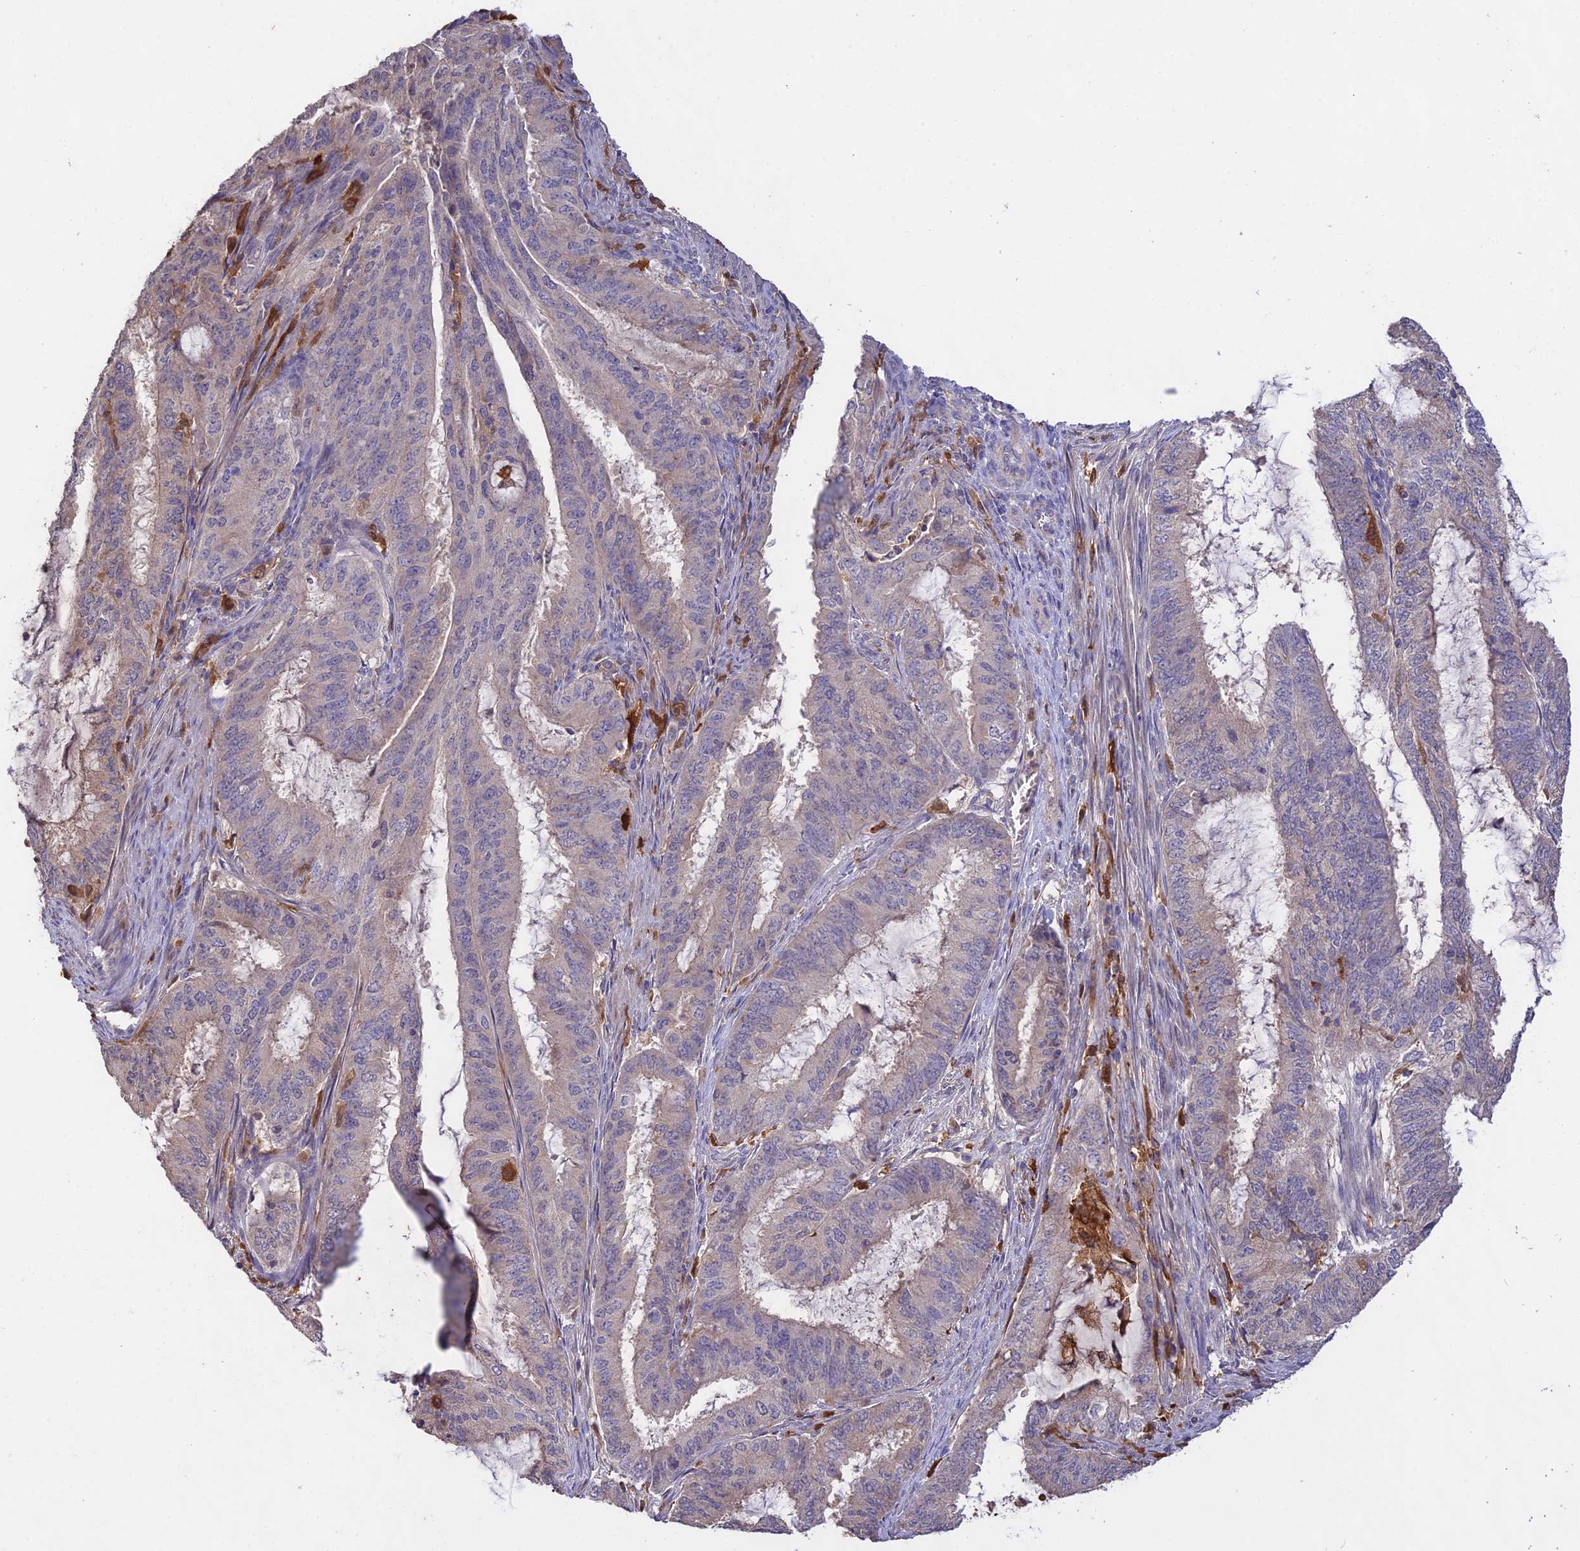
{"staining": {"intensity": "negative", "quantity": "none", "location": "none"}, "tissue": "endometrial cancer", "cell_type": "Tumor cells", "image_type": "cancer", "snomed": [{"axis": "morphology", "description": "Adenocarcinoma, NOS"}, {"axis": "topography", "description": "Endometrium"}], "caption": "DAB immunohistochemical staining of human endometrial cancer (adenocarcinoma) exhibits no significant staining in tumor cells.", "gene": "FBP1", "patient": {"sex": "female", "age": 51}}